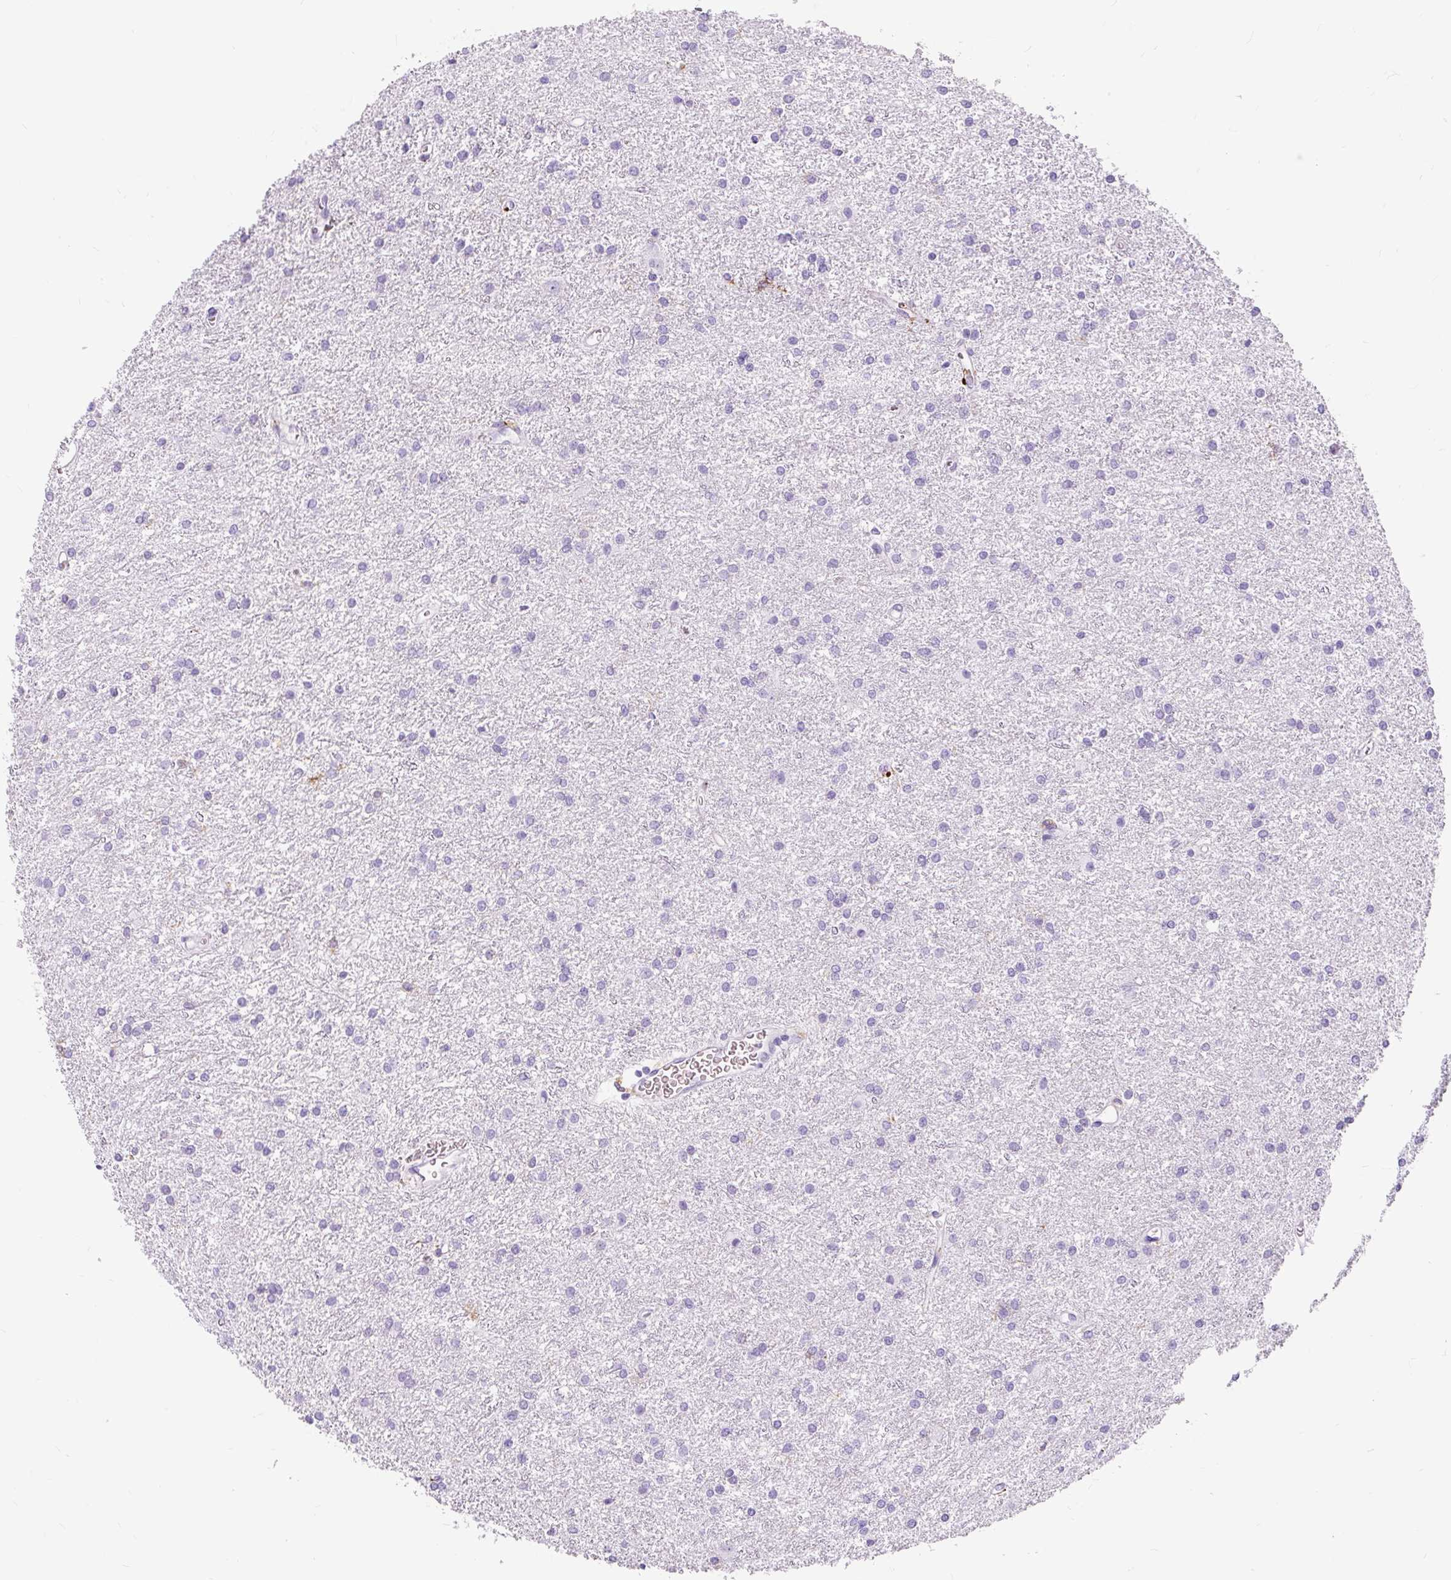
{"staining": {"intensity": "negative", "quantity": "none", "location": "none"}, "tissue": "glioma", "cell_type": "Tumor cells", "image_type": "cancer", "snomed": [{"axis": "morphology", "description": "Glioma, malignant, High grade"}, {"axis": "topography", "description": "Brain"}], "caption": "Immunohistochemistry (IHC) photomicrograph of human malignant glioma (high-grade) stained for a protein (brown), which displays no expression in tumor cells.", "gene": "HLA-DRA", "patient": {"sex": "female", "age": 50}}